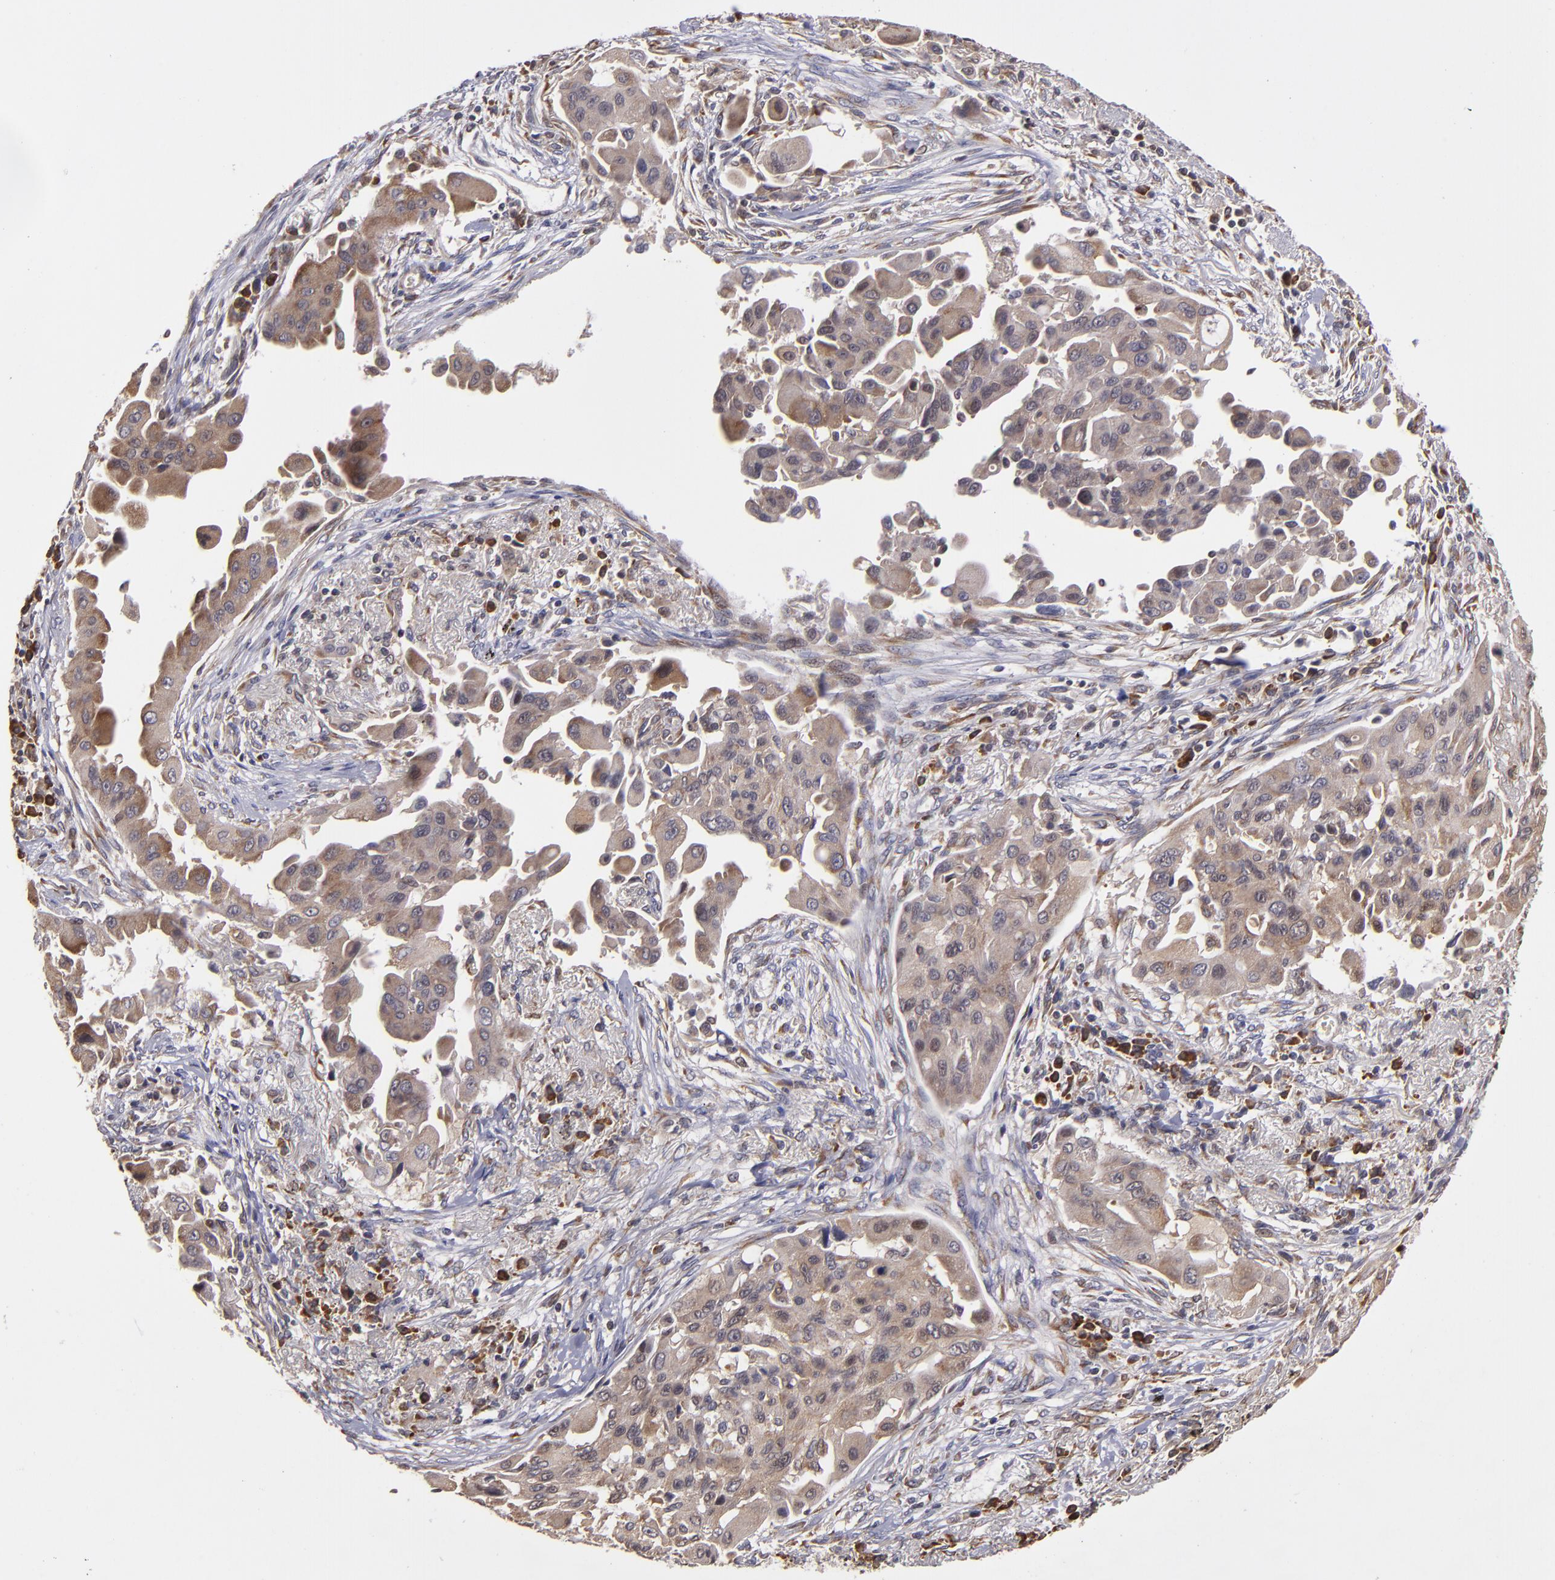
{"staining": {"intensity": "weak", "quantity": ">75%", "location": "cytoplasmic/membranous"}, "tissue": "lung cancer", "cell_type": "Tumor cells", "image_type": "cancer", "snomed": [{"axis": "morphology", "description": "Adenocarcinoma, NOS"}, {"axis": "topography", "description": "Lung"}], "caption": "Adenocarcinoma (lung) stained with immunohistochemistry reveals weak cytoplasmic/membranous positivity in approximately >75% of tumor cells.", "gene": "CASP1", "patient": {"sex": "male", "age": 68}}